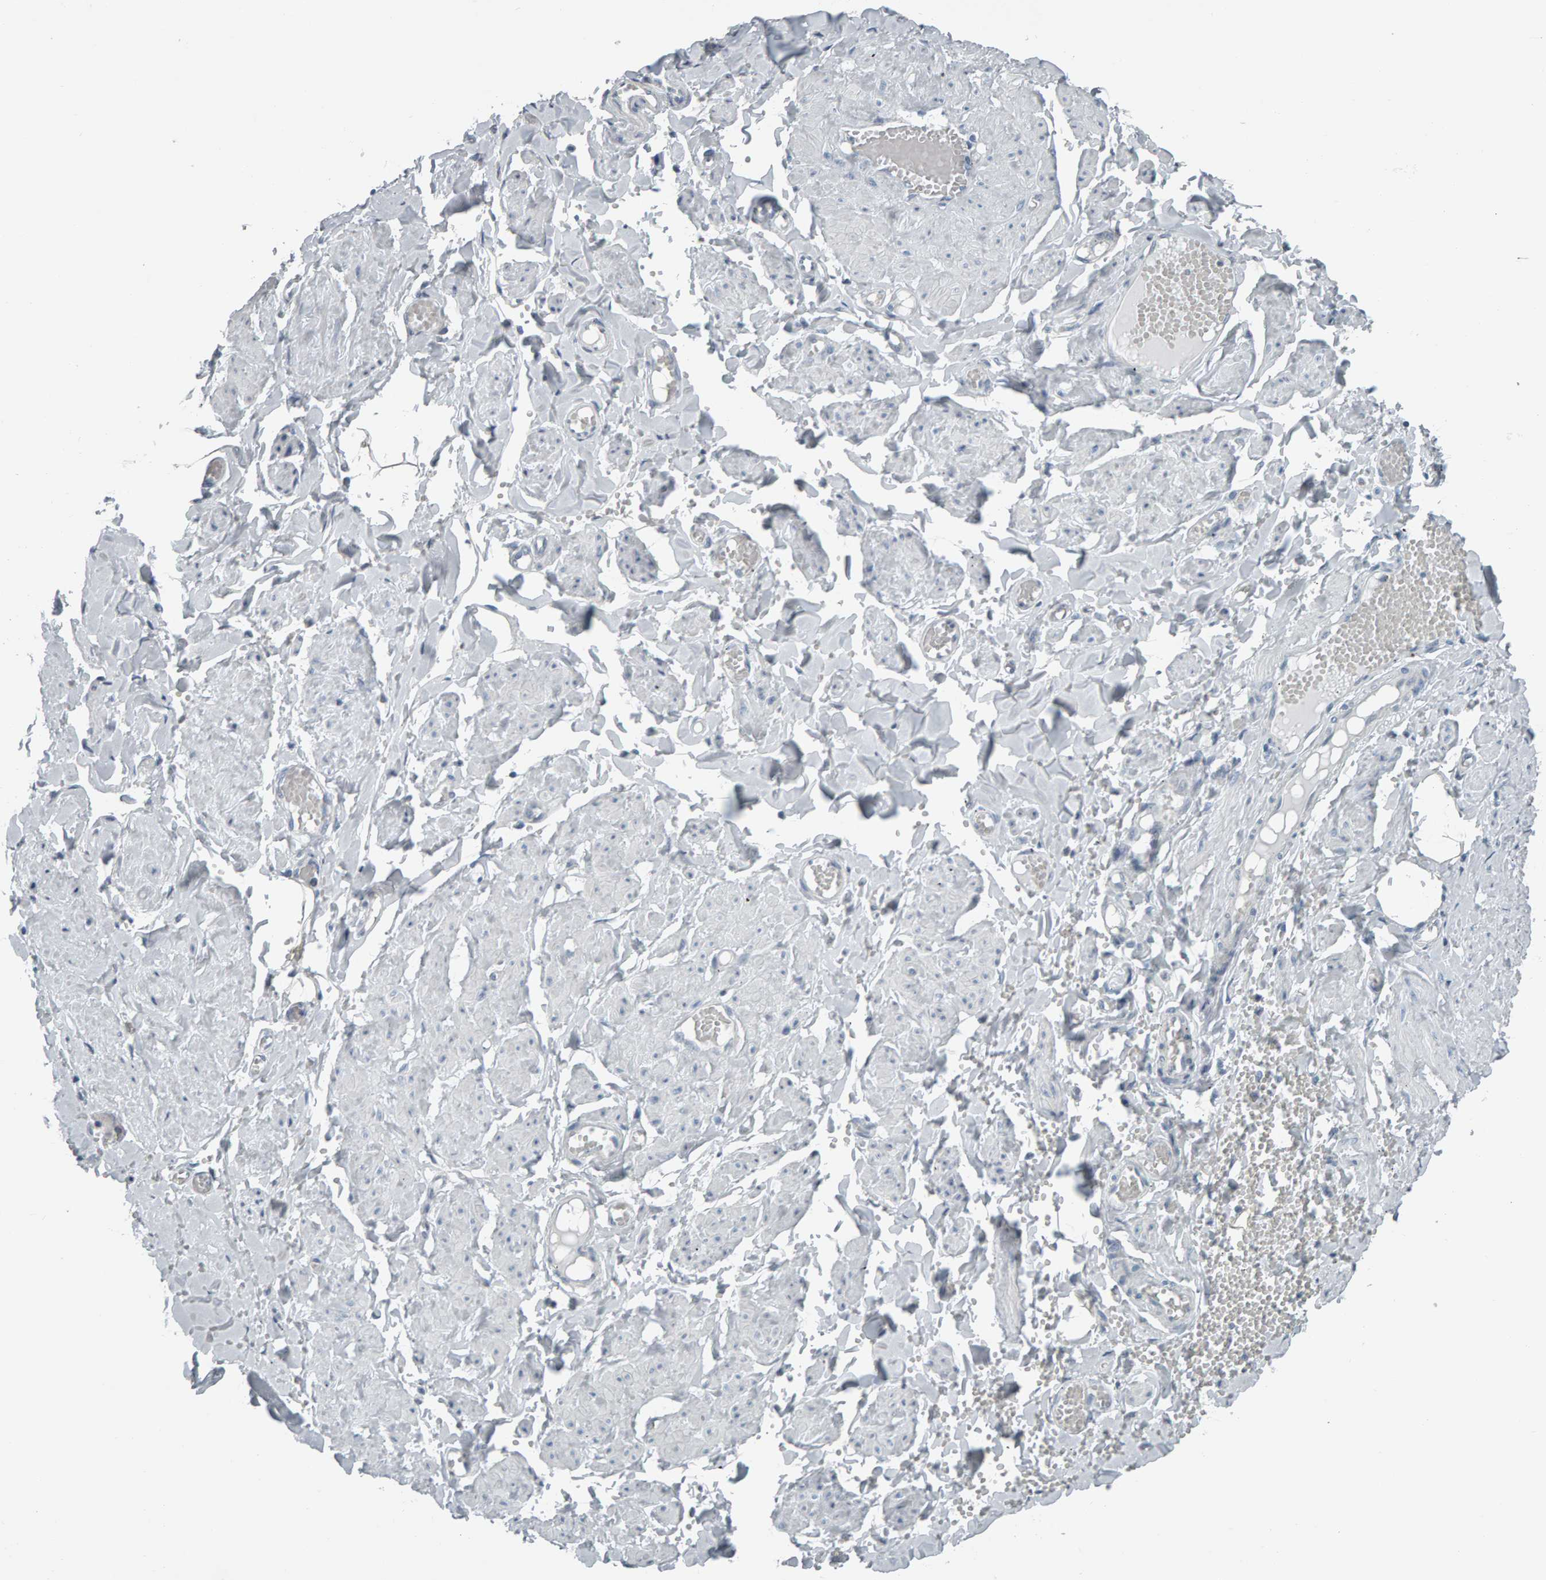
{"staining": {"intensity": "negative", "quantity": "none", "location": "none"}, "tissue": "adipose tissue", "cell_type": "Adipocytes", "image_type": "normal", "snomed": [{"axis": "morphology", "description": "Normal tissue, NOS"}, {"axis": "topography", "description": "Vascular tissue"}, {"axis": "topography", "description": "Fallopian tube"}, {"axis": "topography", "description": "Ovary"}], "caption": "There is no significant staining in adipocytes of adipose tissue. (Immunohistochemistry, brightfield microscopy, high magnification).", "gene": "PYY", "patient": {"sex": "female", "age": 67}}